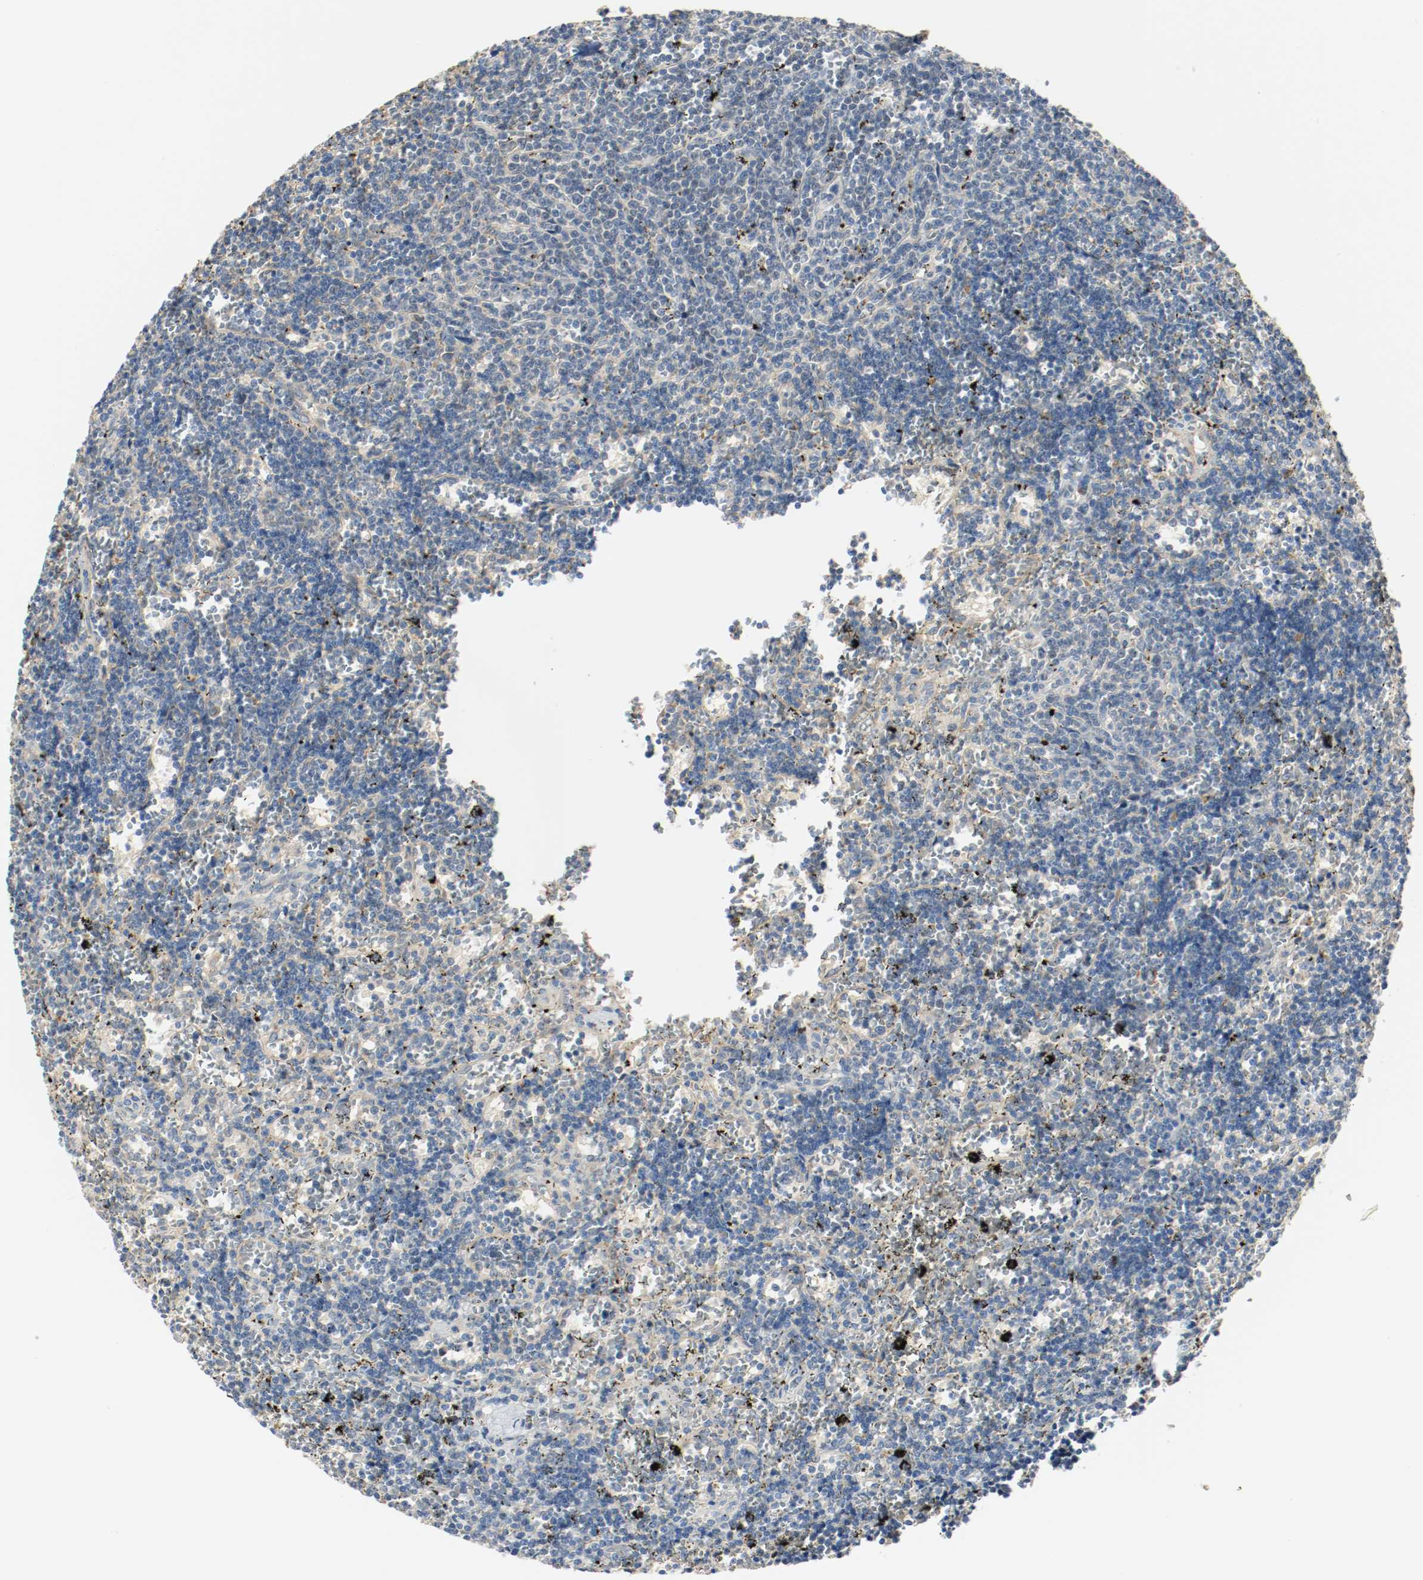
{"staining": {"intensity": "negative", "quantity": "none", "location": "none"}, "tissue": "lymphoma", "cell_type": "Tumor cells", "image_type": "cancer", "snomed": [{"axis": "morphology", "description": "Malignant lymphoma, non-Hodgkin's type, Low grade"}, {"axis": "topography", "description": "Spleen"}], "caption": "A photomicrograph of human lymphoma is negative for staining in tumor cells. (DAB immunohistochemistry (IHC) with hematoxylin counter stain).", "gene": "MELTF", "patient": {"sex": "male", "age": 60}}